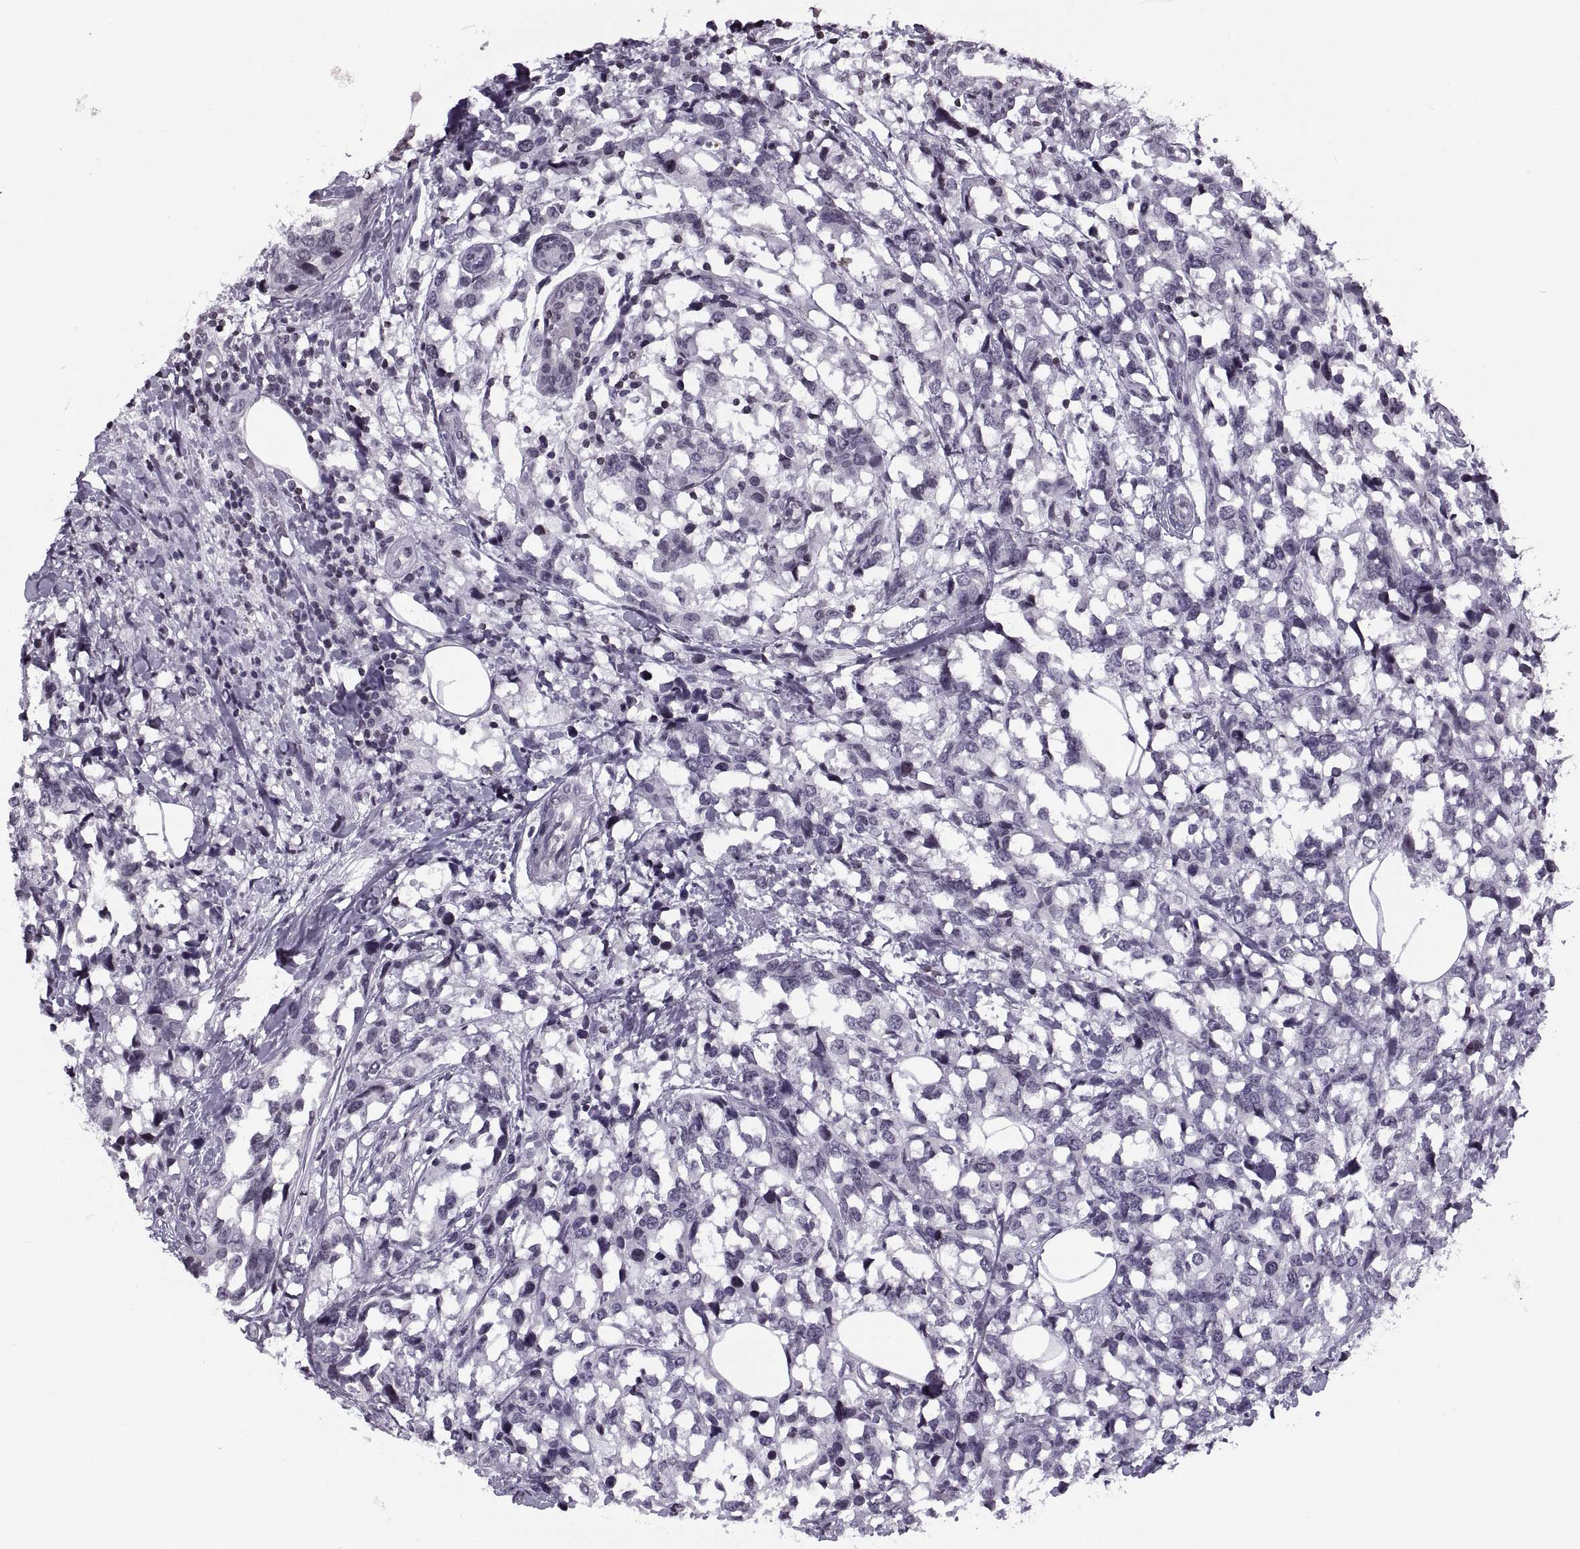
{"staining": {"intensity": "negative", "quantity": "none", "location": "none"}, "tissue": "breast cancer", "cell_type": "Tumor cells", "image_type": "cancer", "snomed": [{"axis": "morphology", "description": "Lobular carcinoma"}, {"axis": "topography", "description": "Breast"}], "caption": "Tumor cells are negative for protein expression in human breast lobular carcinoma. (DAB IHC visualized using brightfield microscopy, high magnification).", "gene": "H1-8", "patient": {"sex": "female", "age": 59}}